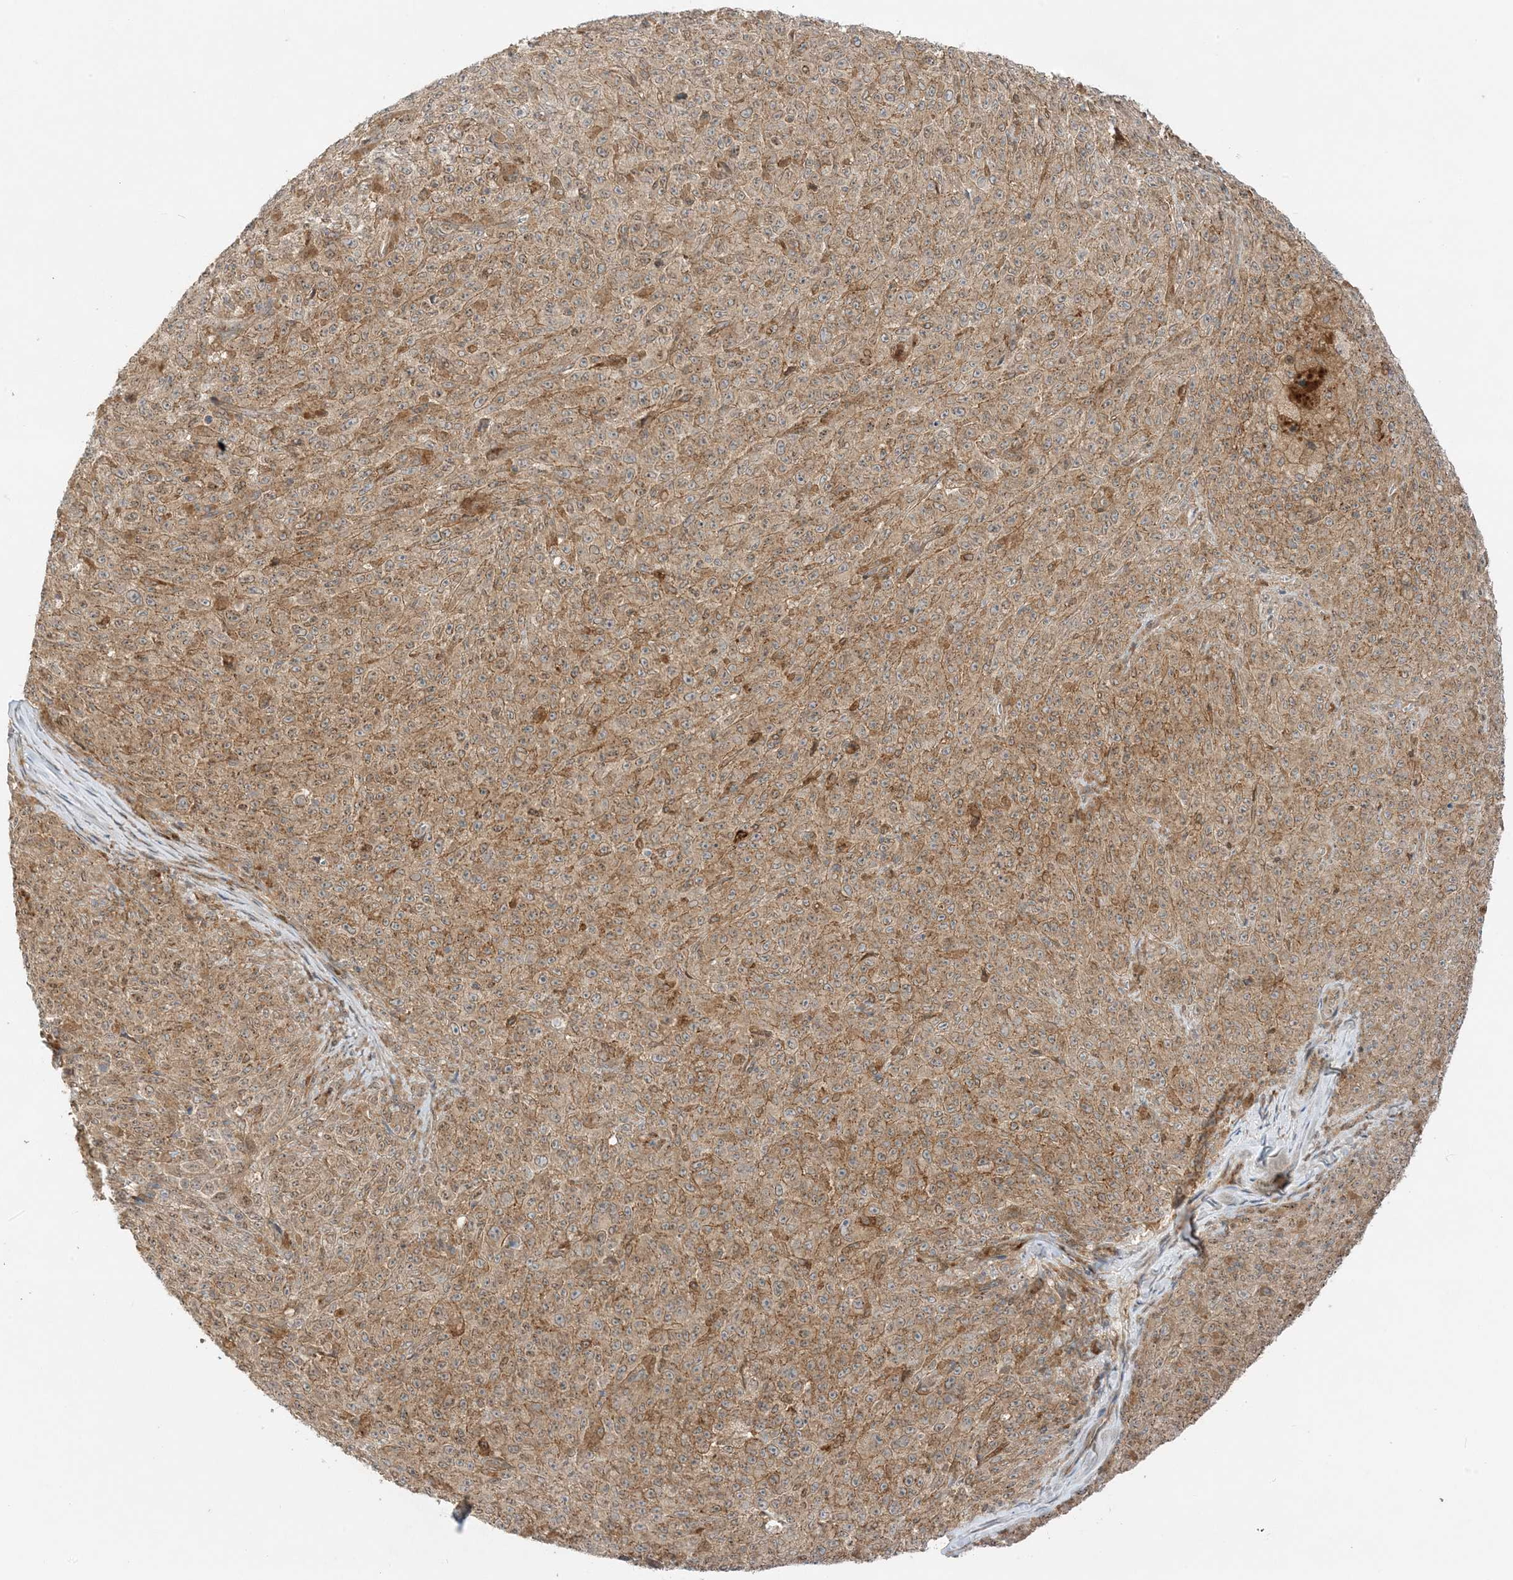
{"staining": {"intensity": "moderate", "quantity": ">75%", "location": "cytoplasmic/membranous"}, "tissue": "melanoma", "cell_type": "Tumor cells", "image_type": "cancer", "snomed": [{"axis": "morphology", "description": "Malignant melanoma, NOS"}, {"axis": "topography", "description": "Skin"}], "caption": "This is a micrograph of immunohistochemistry (IHC) staining of melanoma, which shows moderate positivity in the cytoplasmic/membranous of tumor cells.", "gene": "SCARF2", "patient": {"sex": "female", "age": 82}}